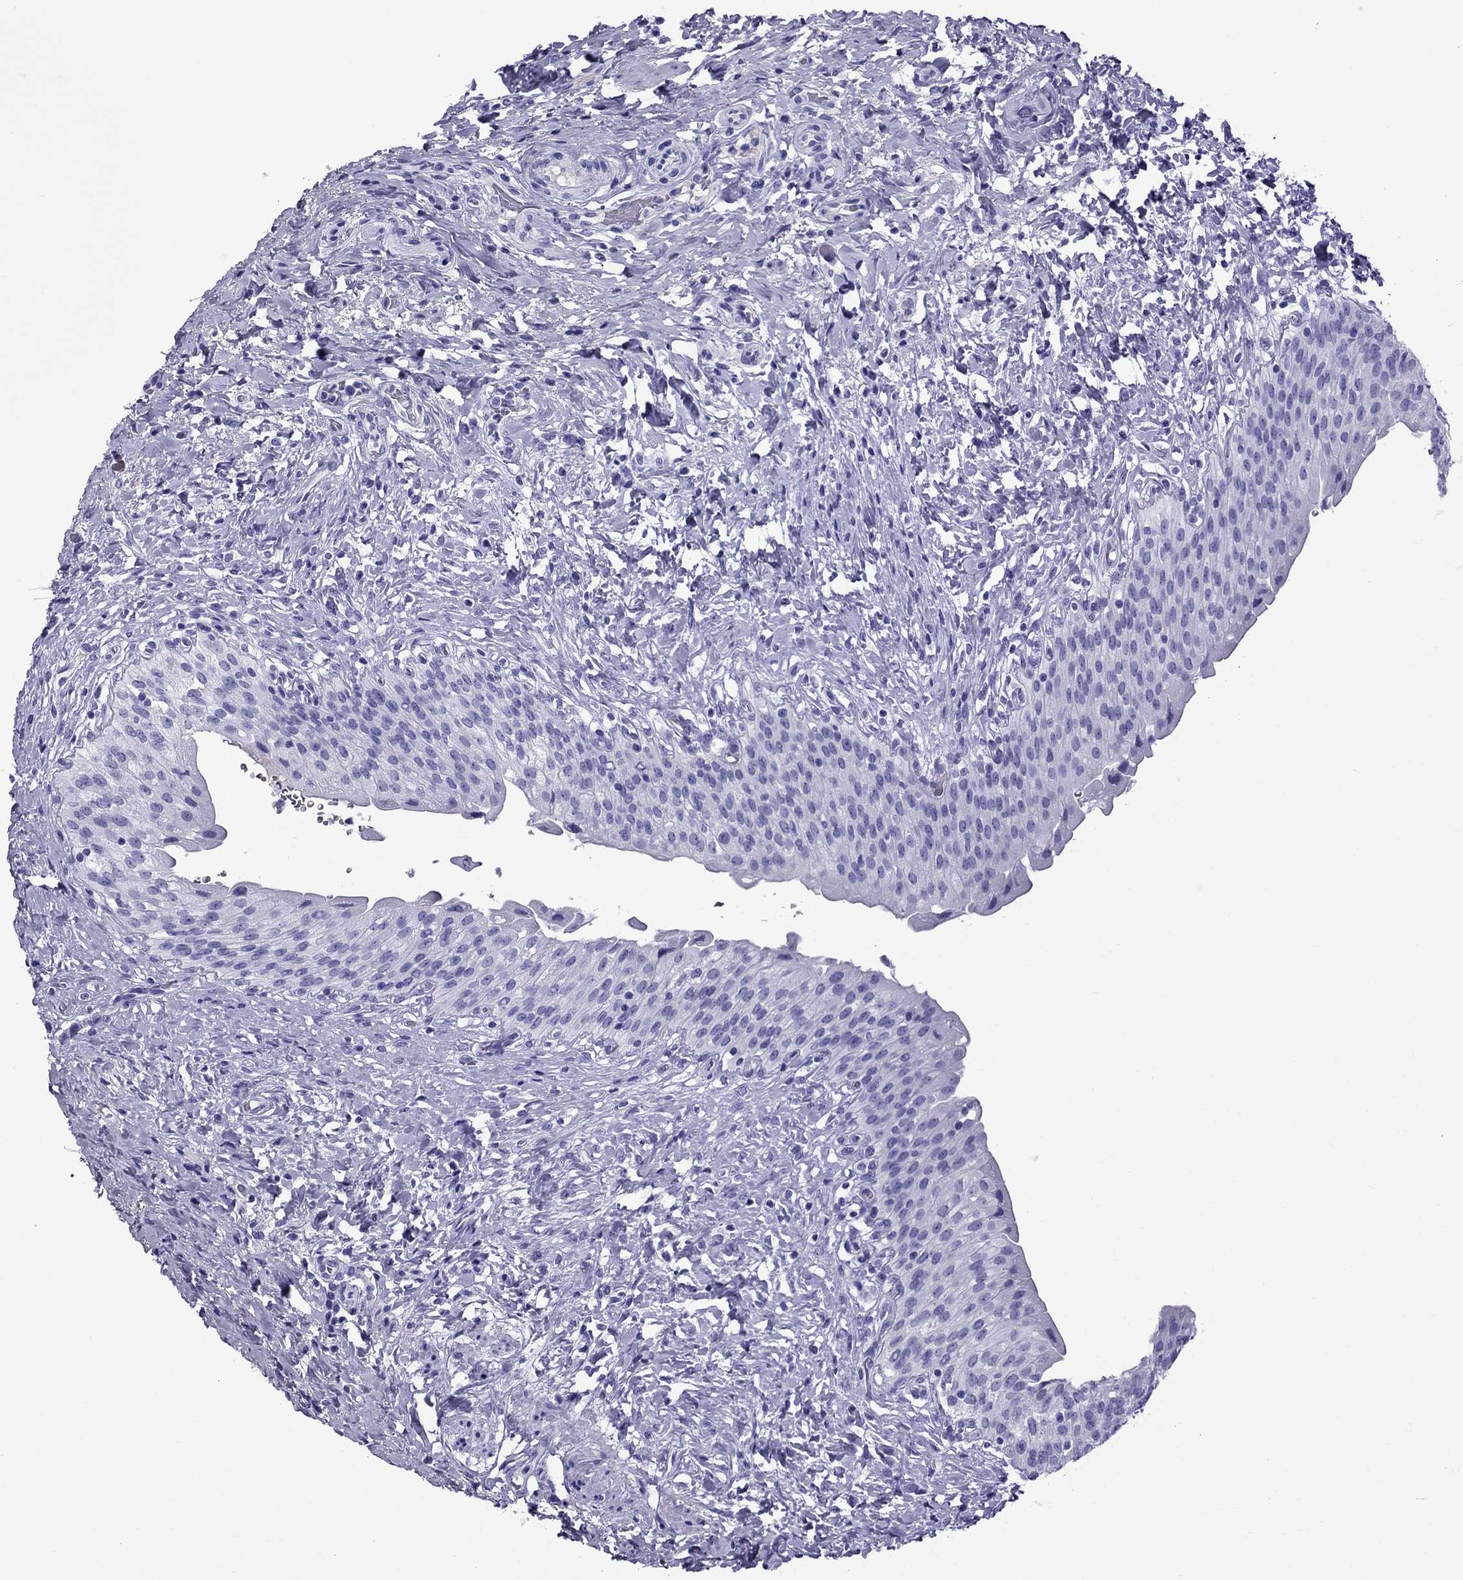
{"staining": {"intensity": "negative", "quantity": "none", "location": "none"}, "tissue": "urinary bladder", "cell_type": "Urothelial cells", "image_type": "normal", "snomed": [{"axis": "morphology", "description": "Normal tissue, NOS"}, {"axis": "morphology", "description": "Inflammation, NOS"}, {"axis": "topography", "description": "Urinary bladder"}], "caption": "Micrograph shows no significant protein staining in urothelial cells of normal urinary bladder. (DAB IHC visualized using brightfield microscopy, high magnification).", "gene": "SCART1", "patient": {"sex": "male", "age": 64}}